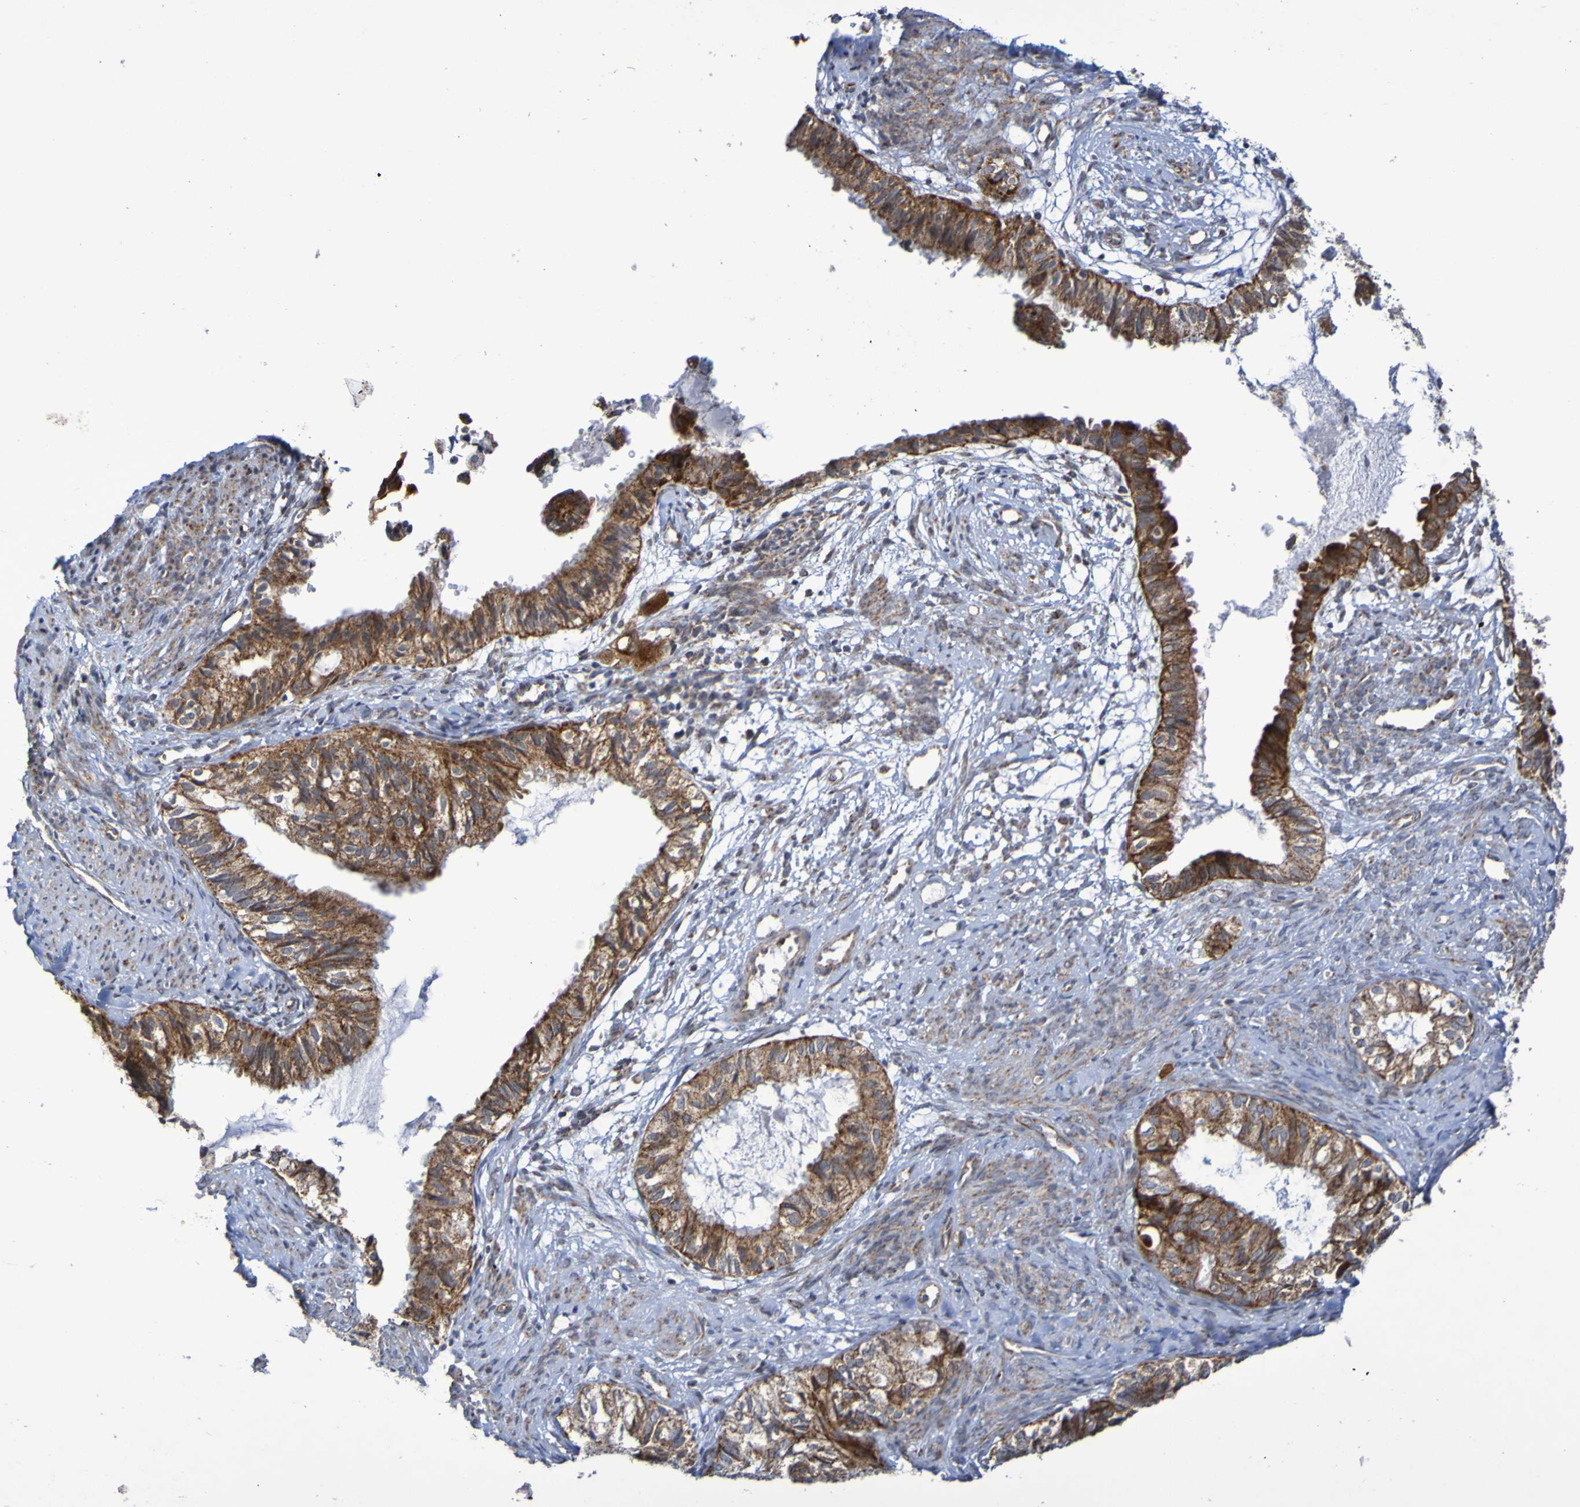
{"staining": {"intensity": "strong", "quantity": ">75%", "location": "cytoplasmic/membranous"}, "tissue": "cervical cancer", "cell_type": "Tumor cells", "image_type": "cancer", "snomed": [{"axis": "morphology", "description": "Normal tissue, NOS"}, {"axis": "morphology", "description": "Adenocarcinoma, NOS"}, {"axis": "topography", "description": "Cervix"}, {"axis": "topography", "description": "Endometrium"}], "caption": "This histopathology image demonstrates adenocarcinoma (cervical) stained with IHC to label a protein in brown. The cytoplasmic/membranous of tumor cells show strong positivity for the protein. Nuclei are counter-stained blue.", "gene": "DVL1", "patient": {"sex": "female", "age": 86}}